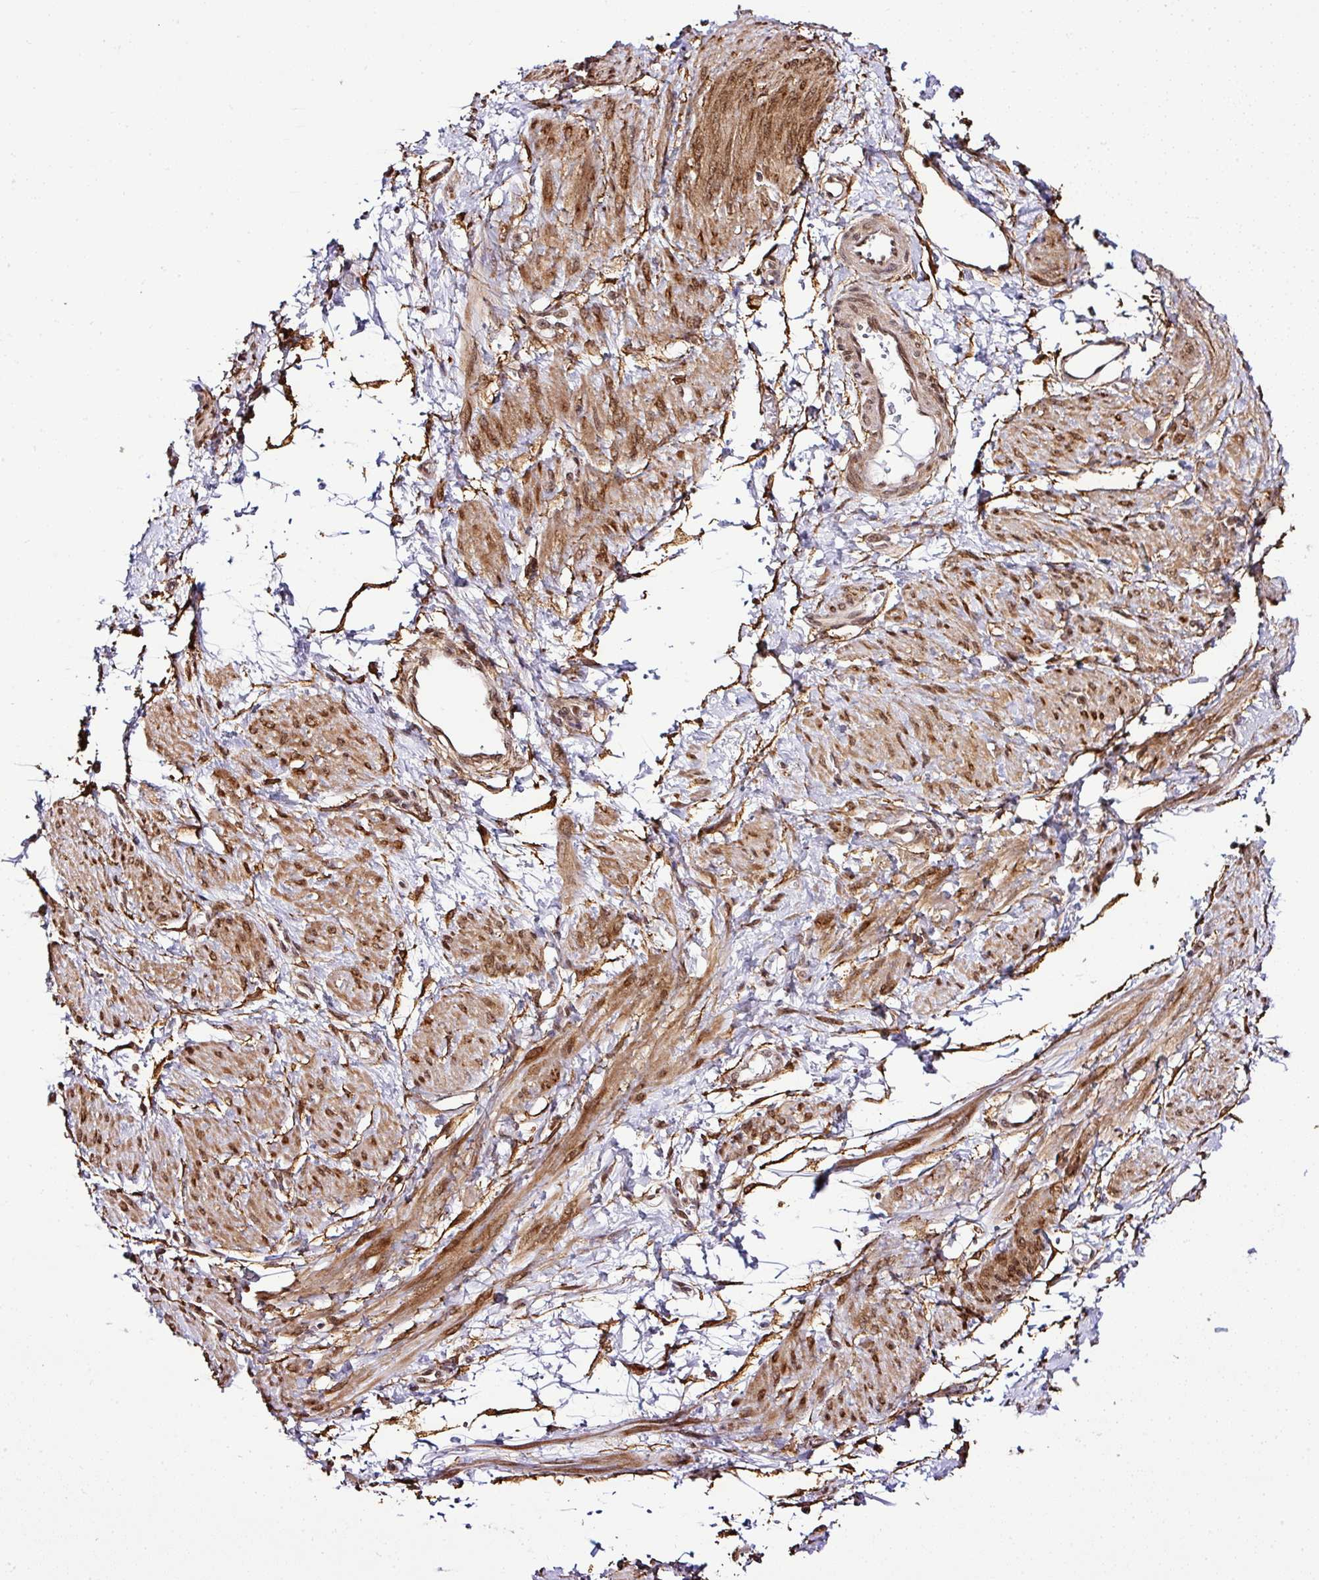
{"staining": {"intensity": "moderate", "quantity": "25%-75%", "location": "cytoplasmic/membranous,nuclear"}, "tissue": "smooth muscle", "cell_type": "Smooth muscle cells", "image_type": "normal", "snomed": [{"axis": "morphology", "description": "Normal tissue, NOS"}, {"axis": "topography", "description": "Smooth muscle"}, {"axis": "topography", "description": "Uterus"}], "caption": "The image shows immunohistochemical staining of normal smooth muscle. There is moderate cytoplasmic/membranous,nuclear staining is present in about 25%-75% of smooth muscle cells. The staining is performed using DAB brown chromogen to label protein expression. The nuclei are counter-stained blue using hematoxylin.", "gene": "FAM153A", "patient": {"sex": "female", "age": 39}}